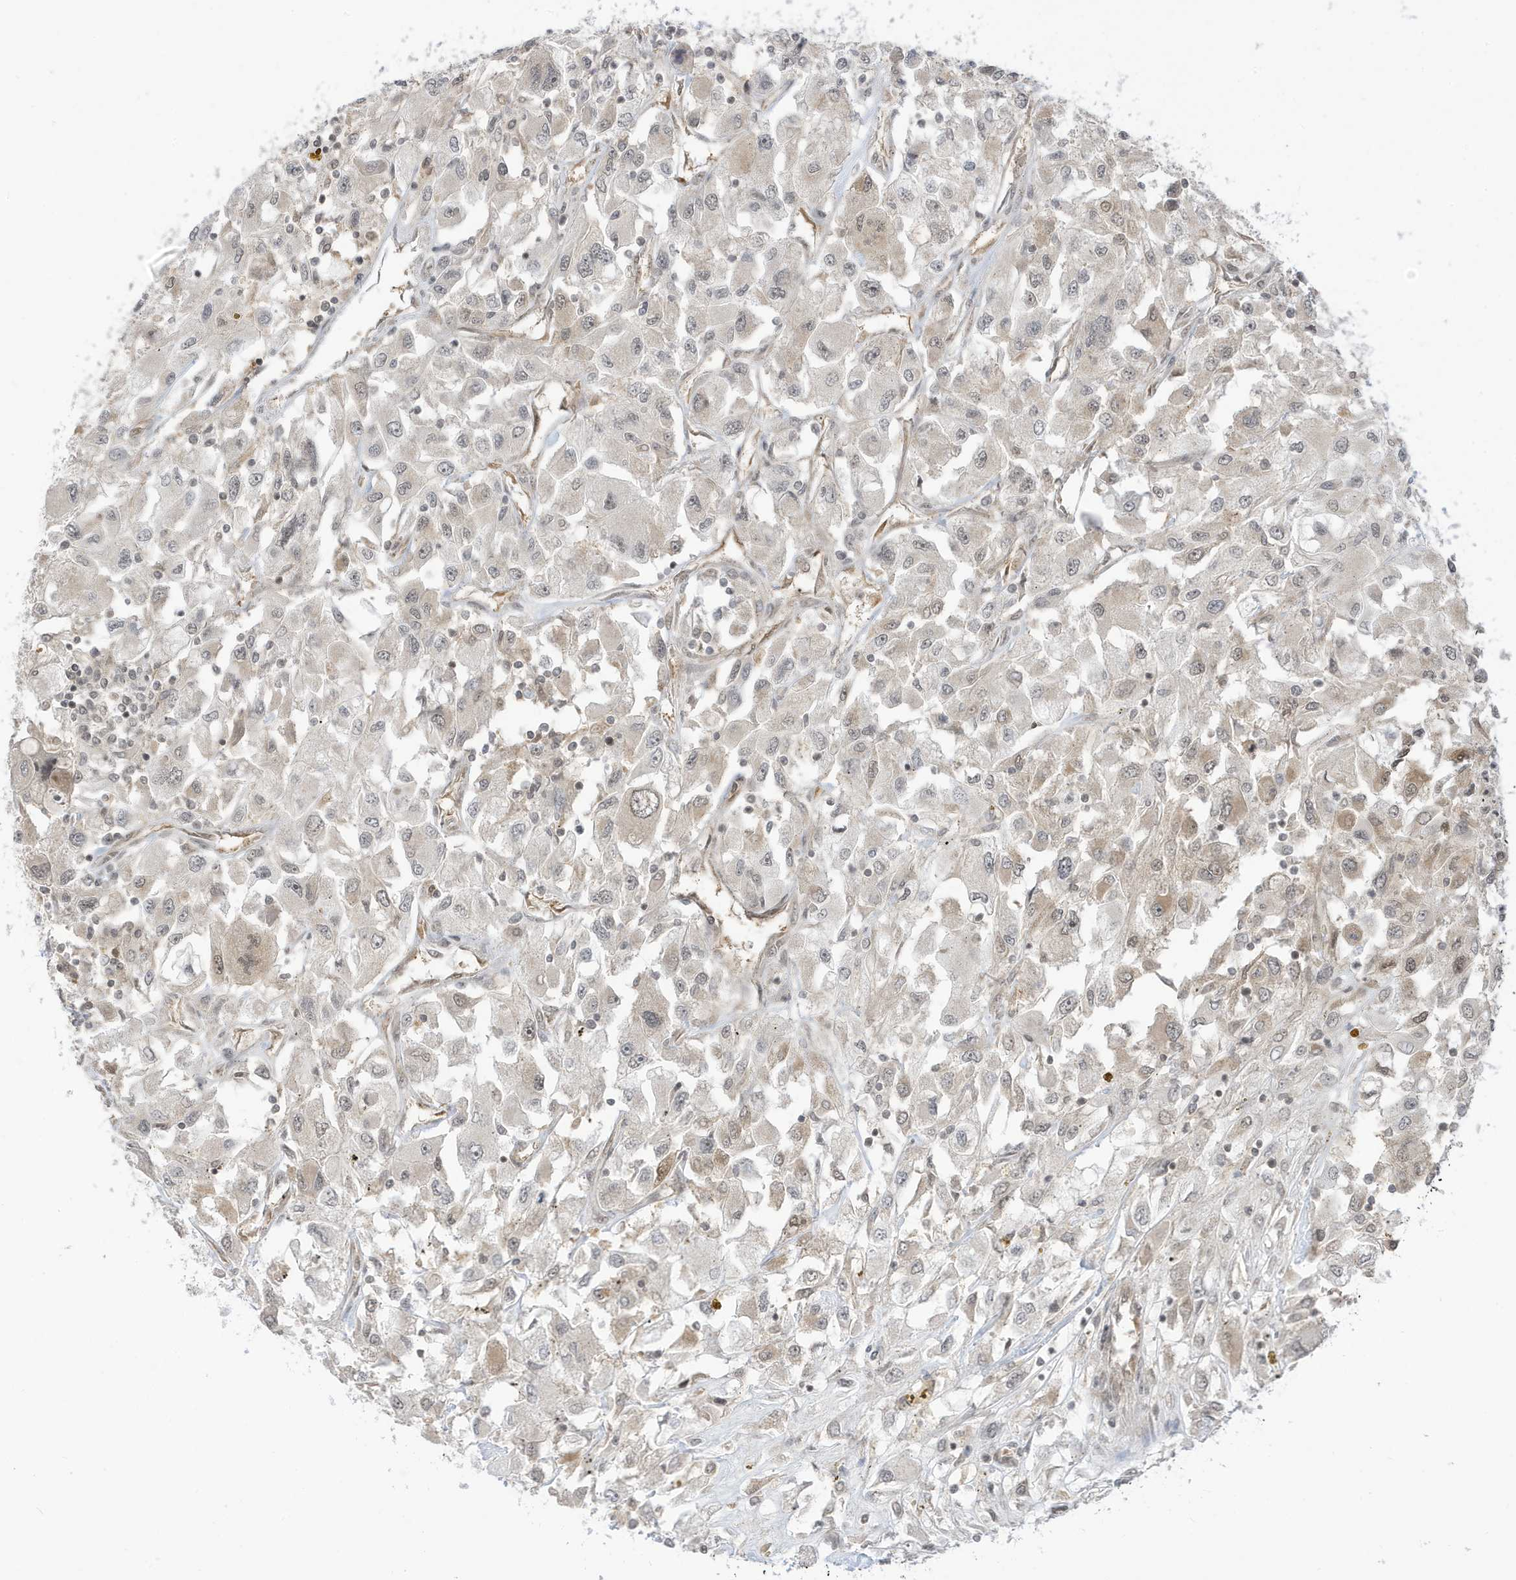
{"staining": {"intensity": "weak", "quantity": "25%-75%", "location": "cytoplasmic/membranous"}, "tissue": "renal cancer", "cell_type": "Tumor cells", "image_type": "cancer", "snomed": [{"axis": "morphology", "description": "Adenocarcinoma, NOS"}, {"axis": "topography", "description": "Kidney"}], "caption": "Renal cancer (adenocarcinoma) stained with a brown dye shows weak cytoplasmic/membranous positive positivity in approximately 25%-75% of tumor cells.", "gene": "TAB3", "patient": {"sex": "female", "age": 52}}